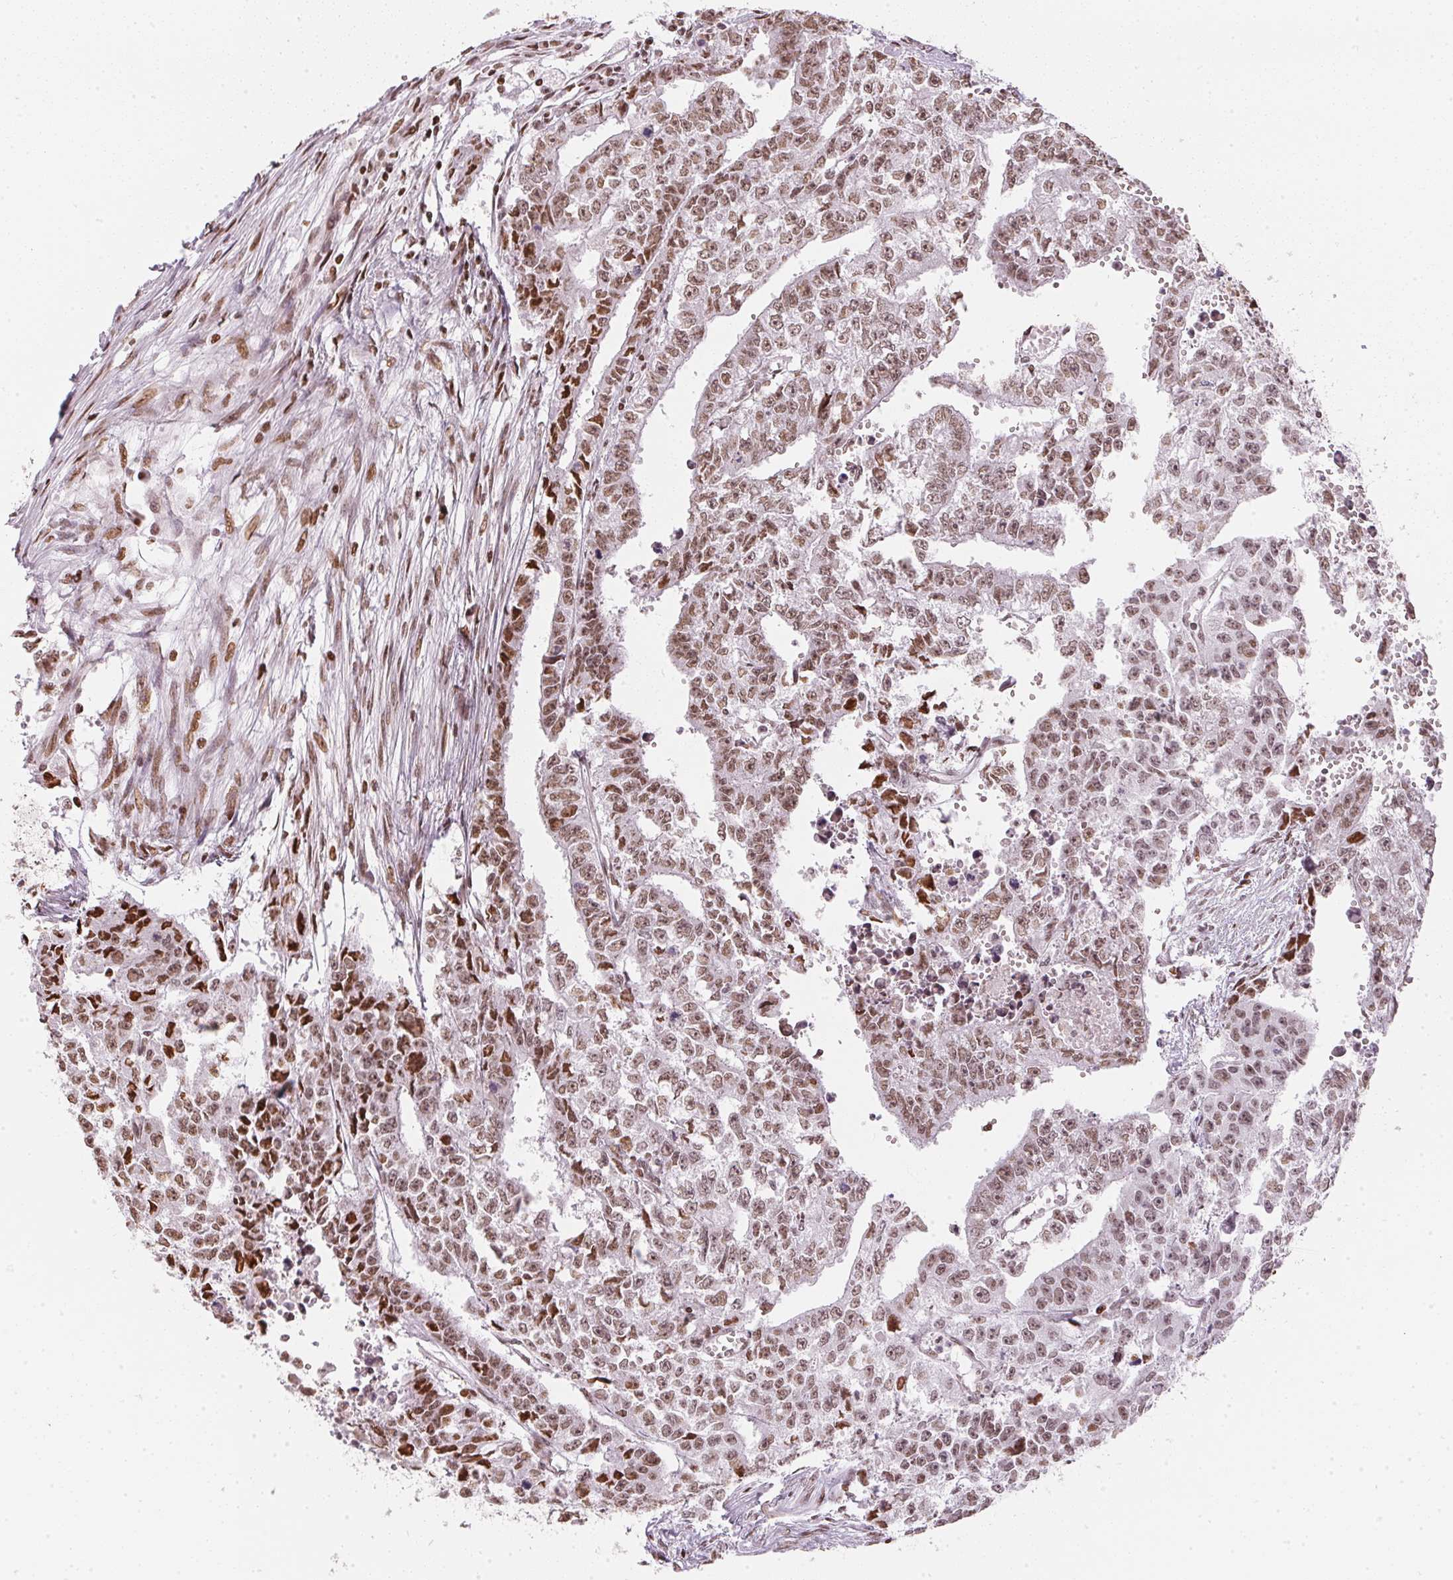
{"staining": {"intensity": "moderate", "quantity": ">75%", "location": "nuclear"}, "tissue": "testis cancer", "cell_type": "Tumor cells", "image_type": "cancer", "snomed": [{"axis": "morphology", "description": "Carcinoma, Embryonal, NOS"}, {"axis": "morphology", "description": "Teratoma, malignant, NOS"}, {"axis": "topography", "description": "Testis"}], "caption": "Teratoma (malignant) (testis) tissue demonstrates moderate nuclear staining in about >75% of tumor cells", "gene": "KAT6A", "patient": {"sex": "male", "age": 24}}